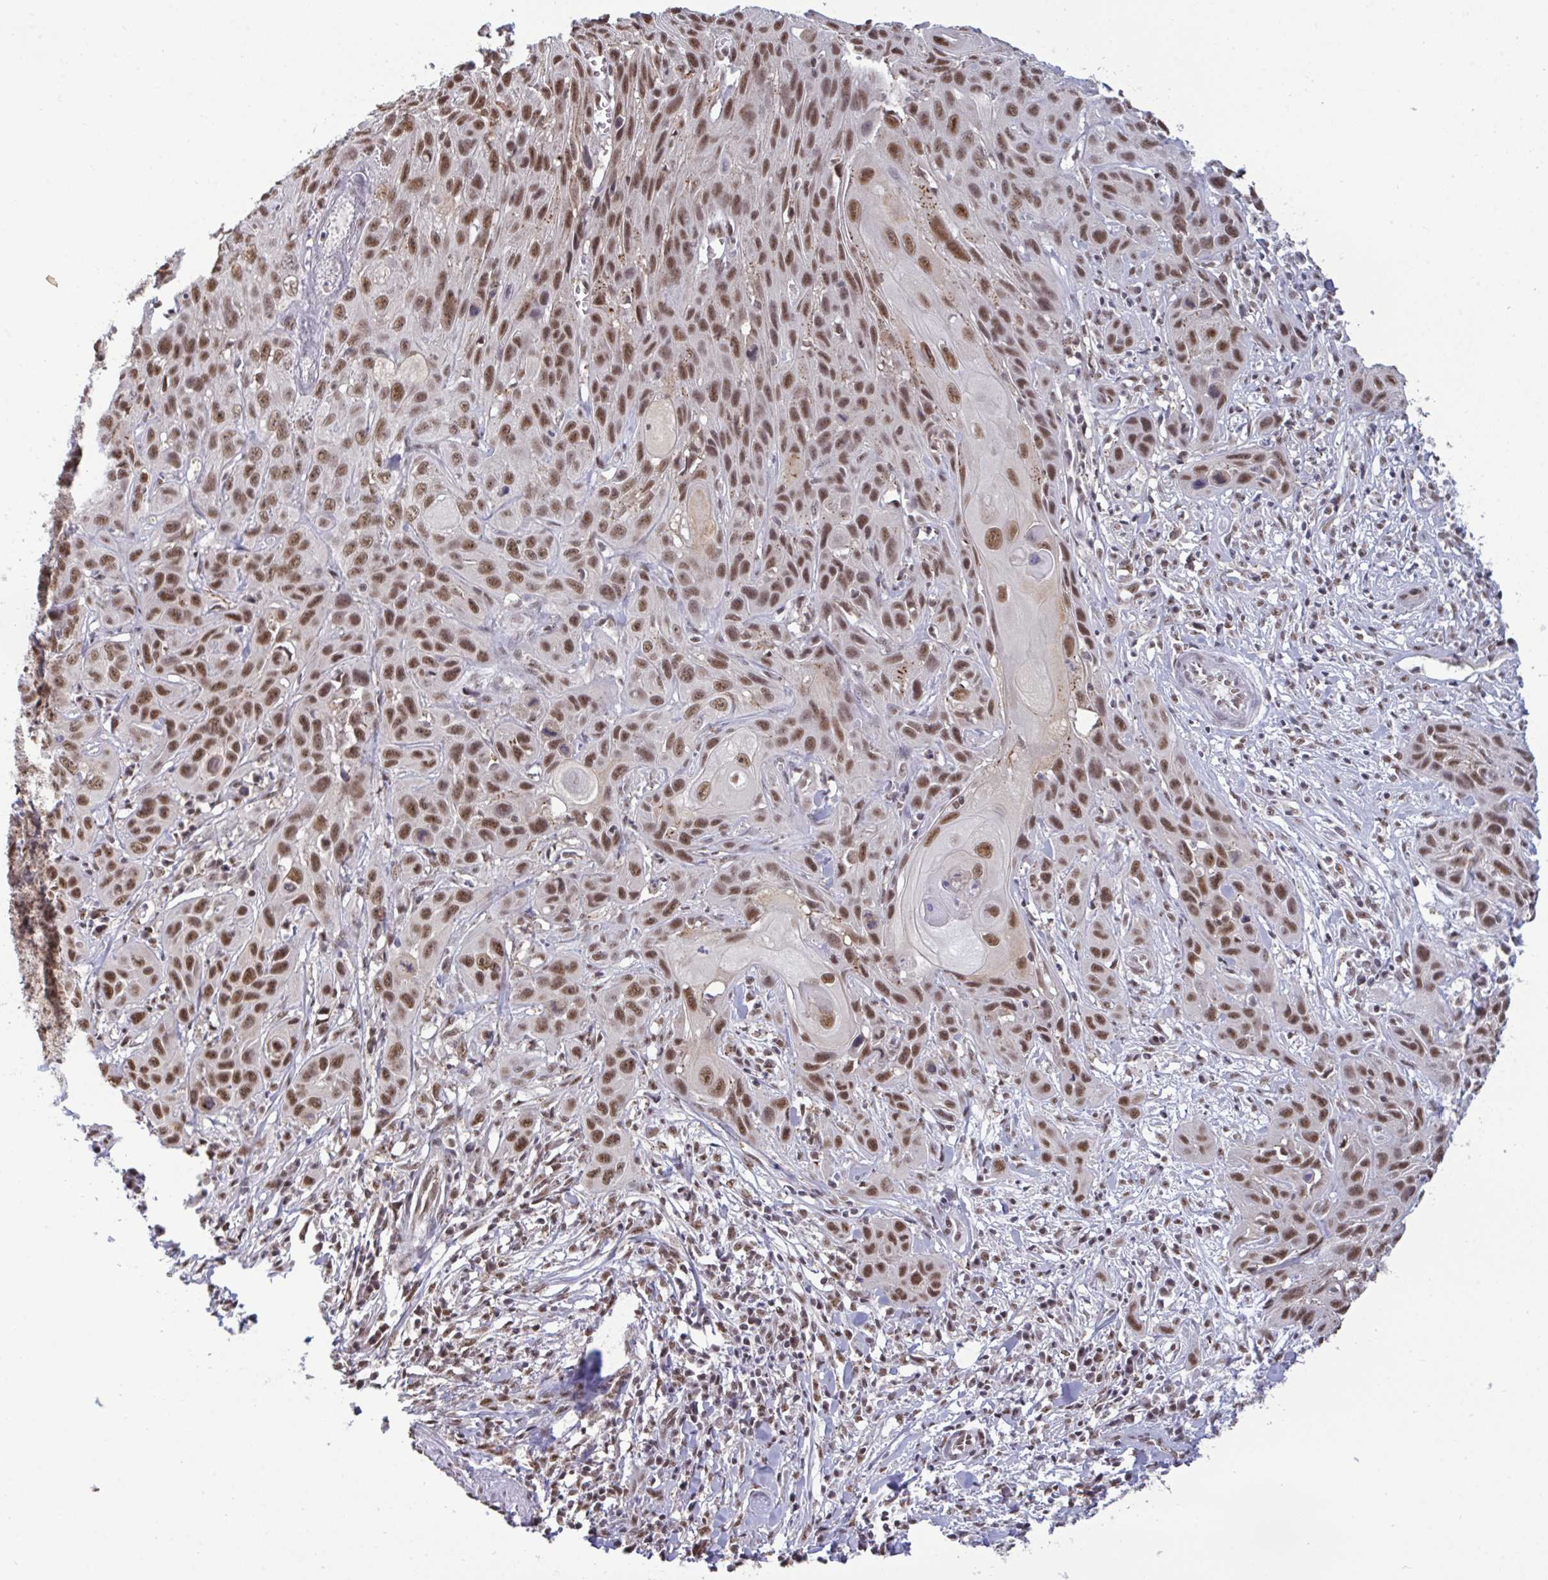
{"staining": {"intensity": "moderate", "quantity": ">75%", "location": "nuclear"}, "tissue": "skin cancer", "cell_type": "Tumor cells", "image_type": "cancer", "snomed": [{"axis": "morphology", "description": "Squamous cell carcinoma, NOS"}, {"axis": "topography", "description": "Skin"}, {"axis": "topography", "description": "Vulva"}], "caption": "Skin cancer was stained to show a protein in brown. There is medium levels of moderate nuclear expression in approximately >75% of tumor cells.", "gene": "PUF60", "patient": {"sex": "female", "age": 83}}